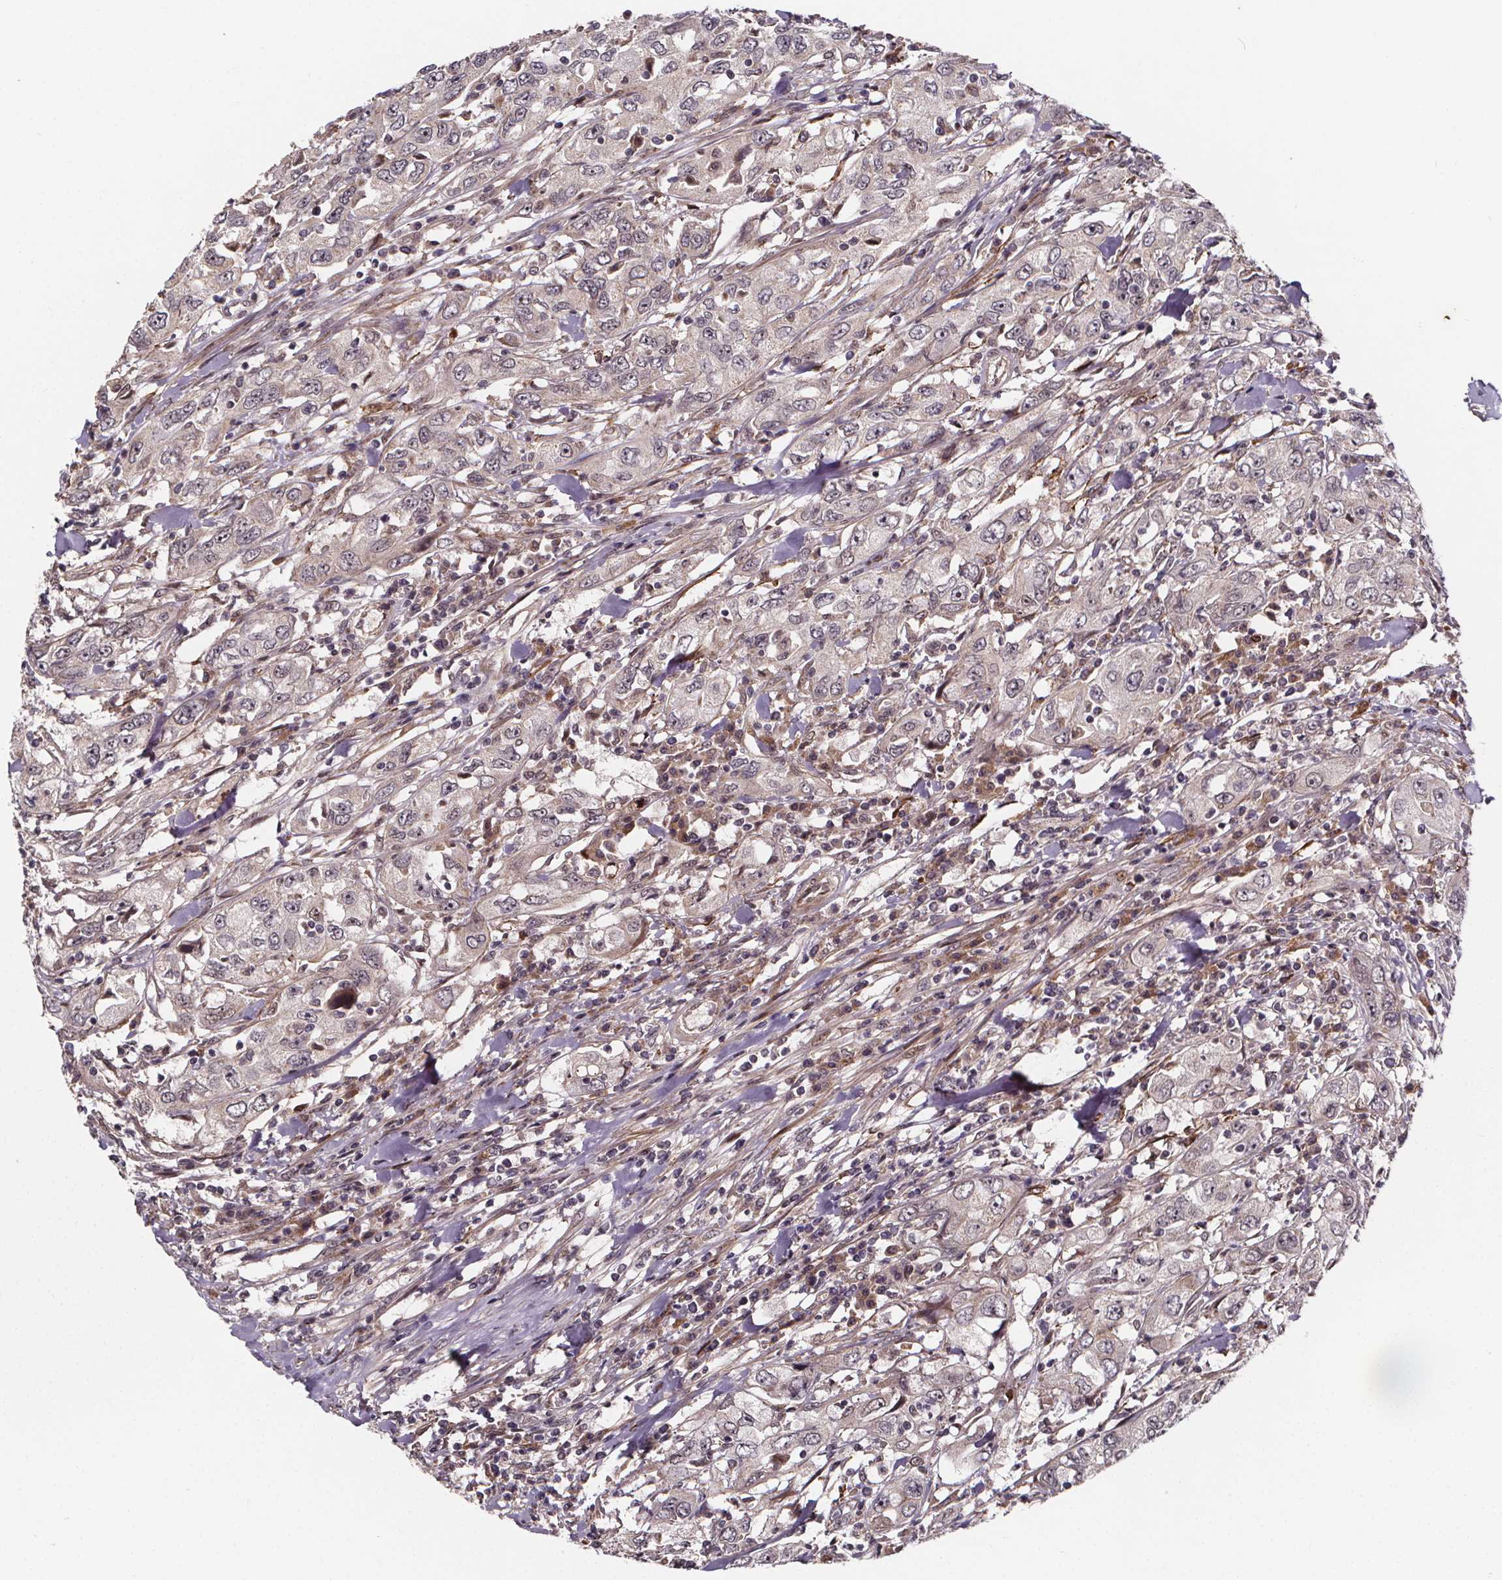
{"staining": {"intensity": "negative", "quantity": "none", "location": "none"}, "tissue": "urothelial cancer", "cell_type": "Tumor cells", "image_type": "cancer", "snomed": [{"axis": "morphology", "description": "Urothelial carcinoma, High grade"}, {"axis": "topography", "description": "Urinary bladder"}], "caption": "There is no significant positivity in tumor cells of urothelial carcinoma (high-grade).", "gene": "DDIT3", "patient": {"sex": "male", "age": 76}}